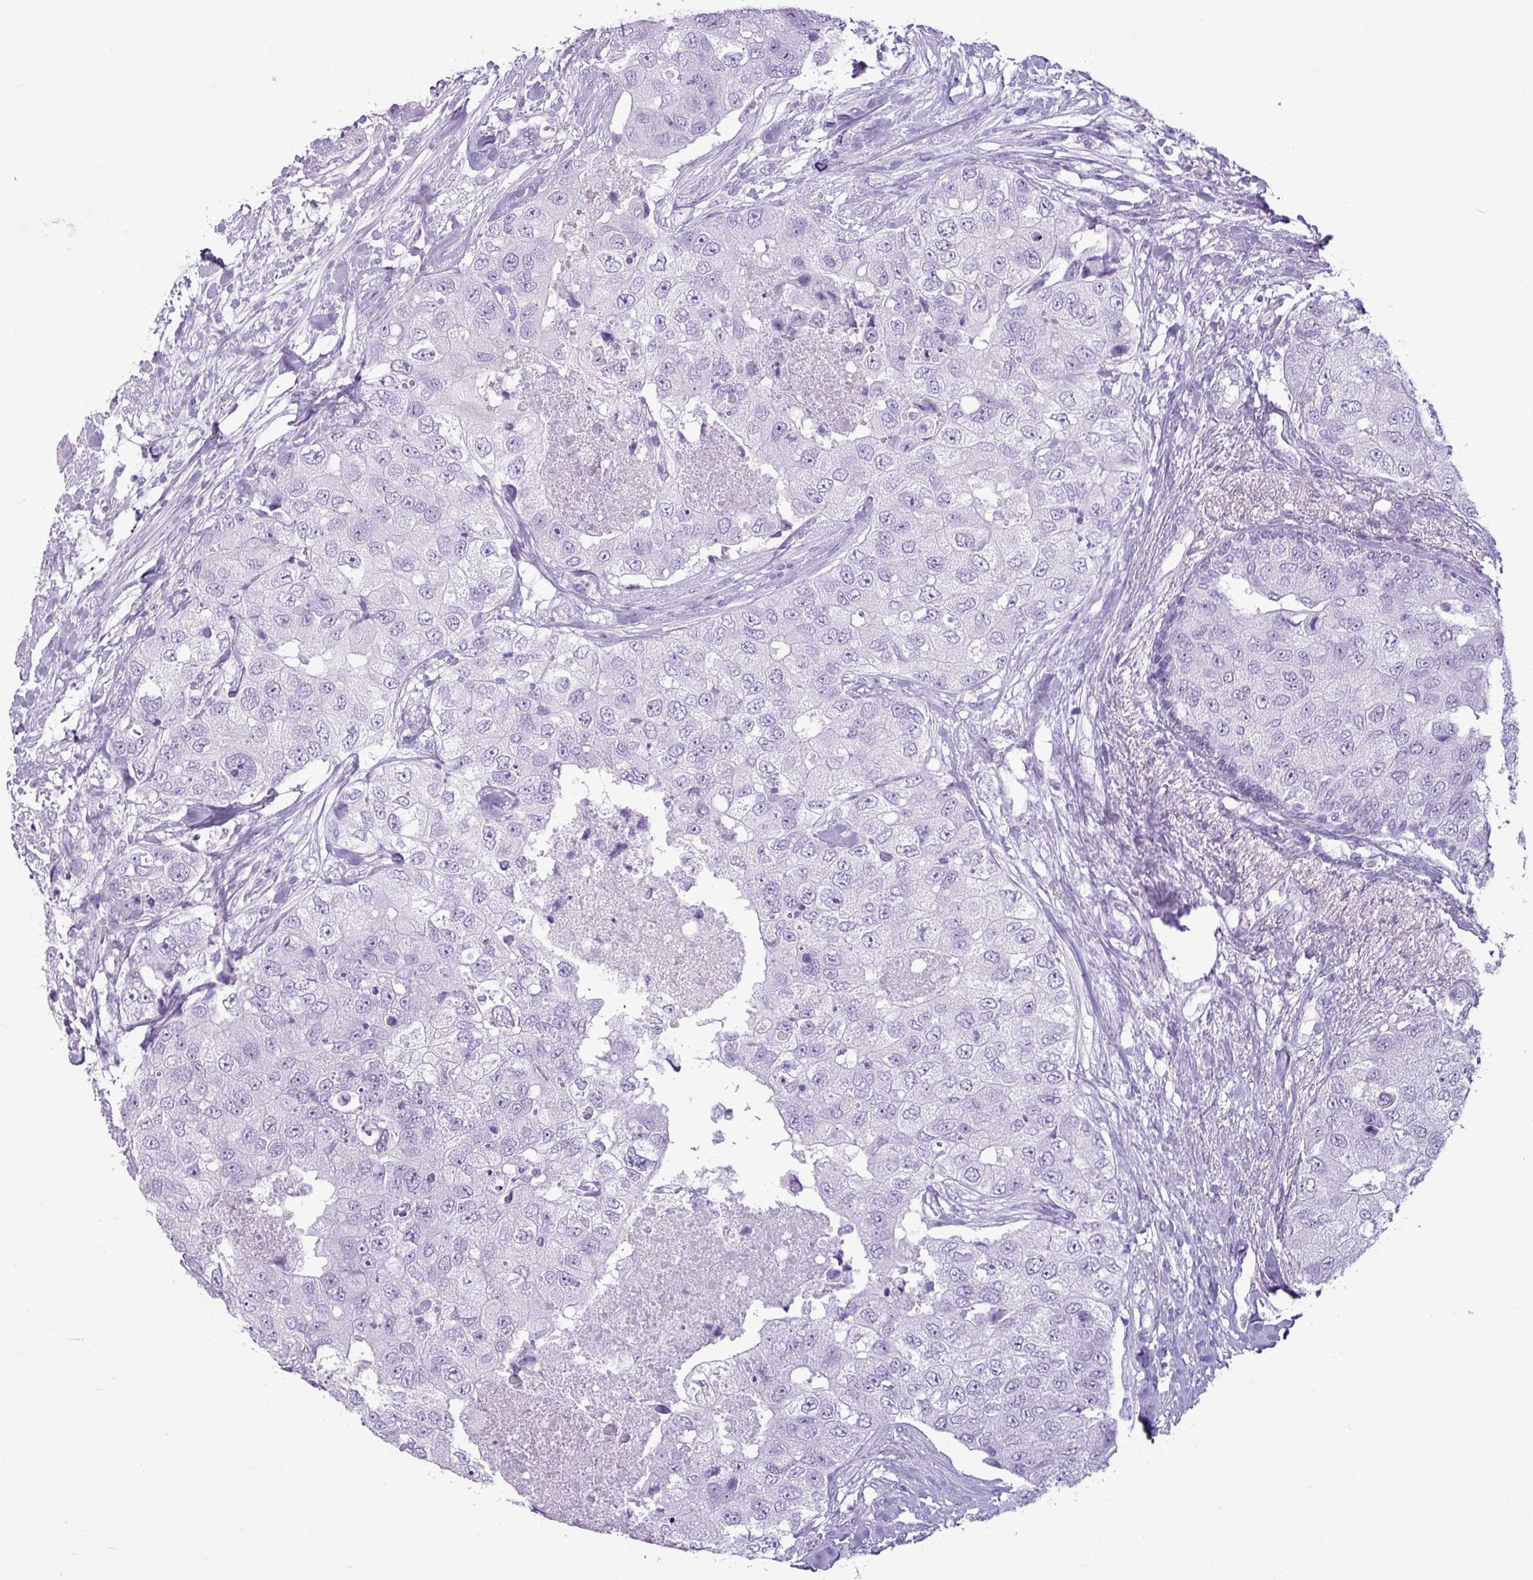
{"staining": {"intensity": "negative", "quantity": "none", "location": "none"}, "tissue": "breast cancer", "cell_type": "Tumor cells", "image_type": "cancer", "snomed": [{"axis": "morphology", "description": "Duct carcinoma"}, {"axis": "topography", "description": "Breast"}], "caption": "This is an IHC image of human breast cancer. There is no staining in tumor cells.", "gene": "AMY1B", "patient": {"sex": "female", "age": 62}}